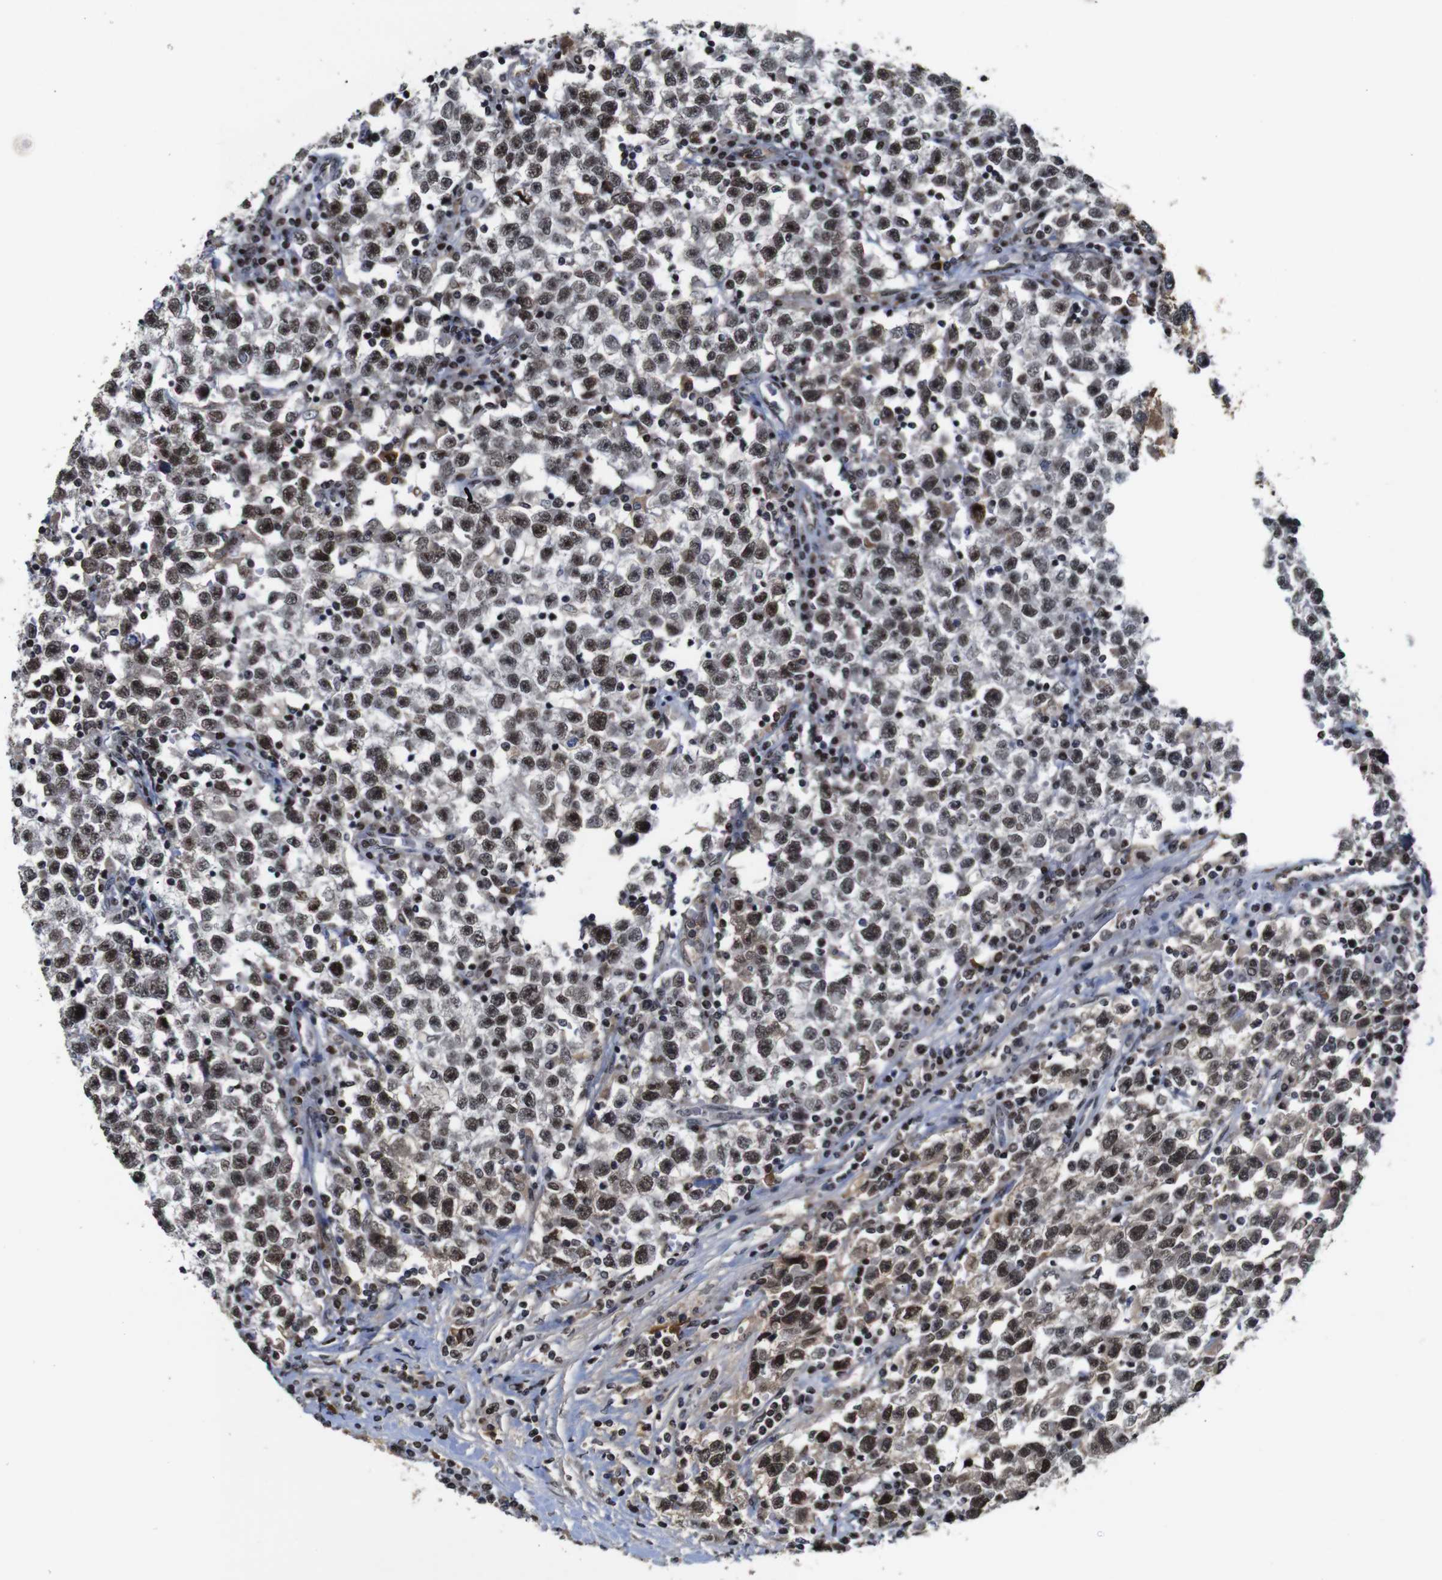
{"staining": {"intensity": "weak", "quantity": "25%-75%", "location": "nuclear"}, "tissue": "testis cancer", "cell_type": "Tumor cells", "image_type": "cancer", "snomed": [{"axis": "morphology", "description": "Seminoma, NOS"}, {"axis": "topography", "description": "Testis"}], "caption": "Tumor cells demonstrate weak nuclear positivity in about 25%-75% of cells in testis cancer (seminoma).", "gene": "MYC", "patient": {"sex": "male", "age": 22}}